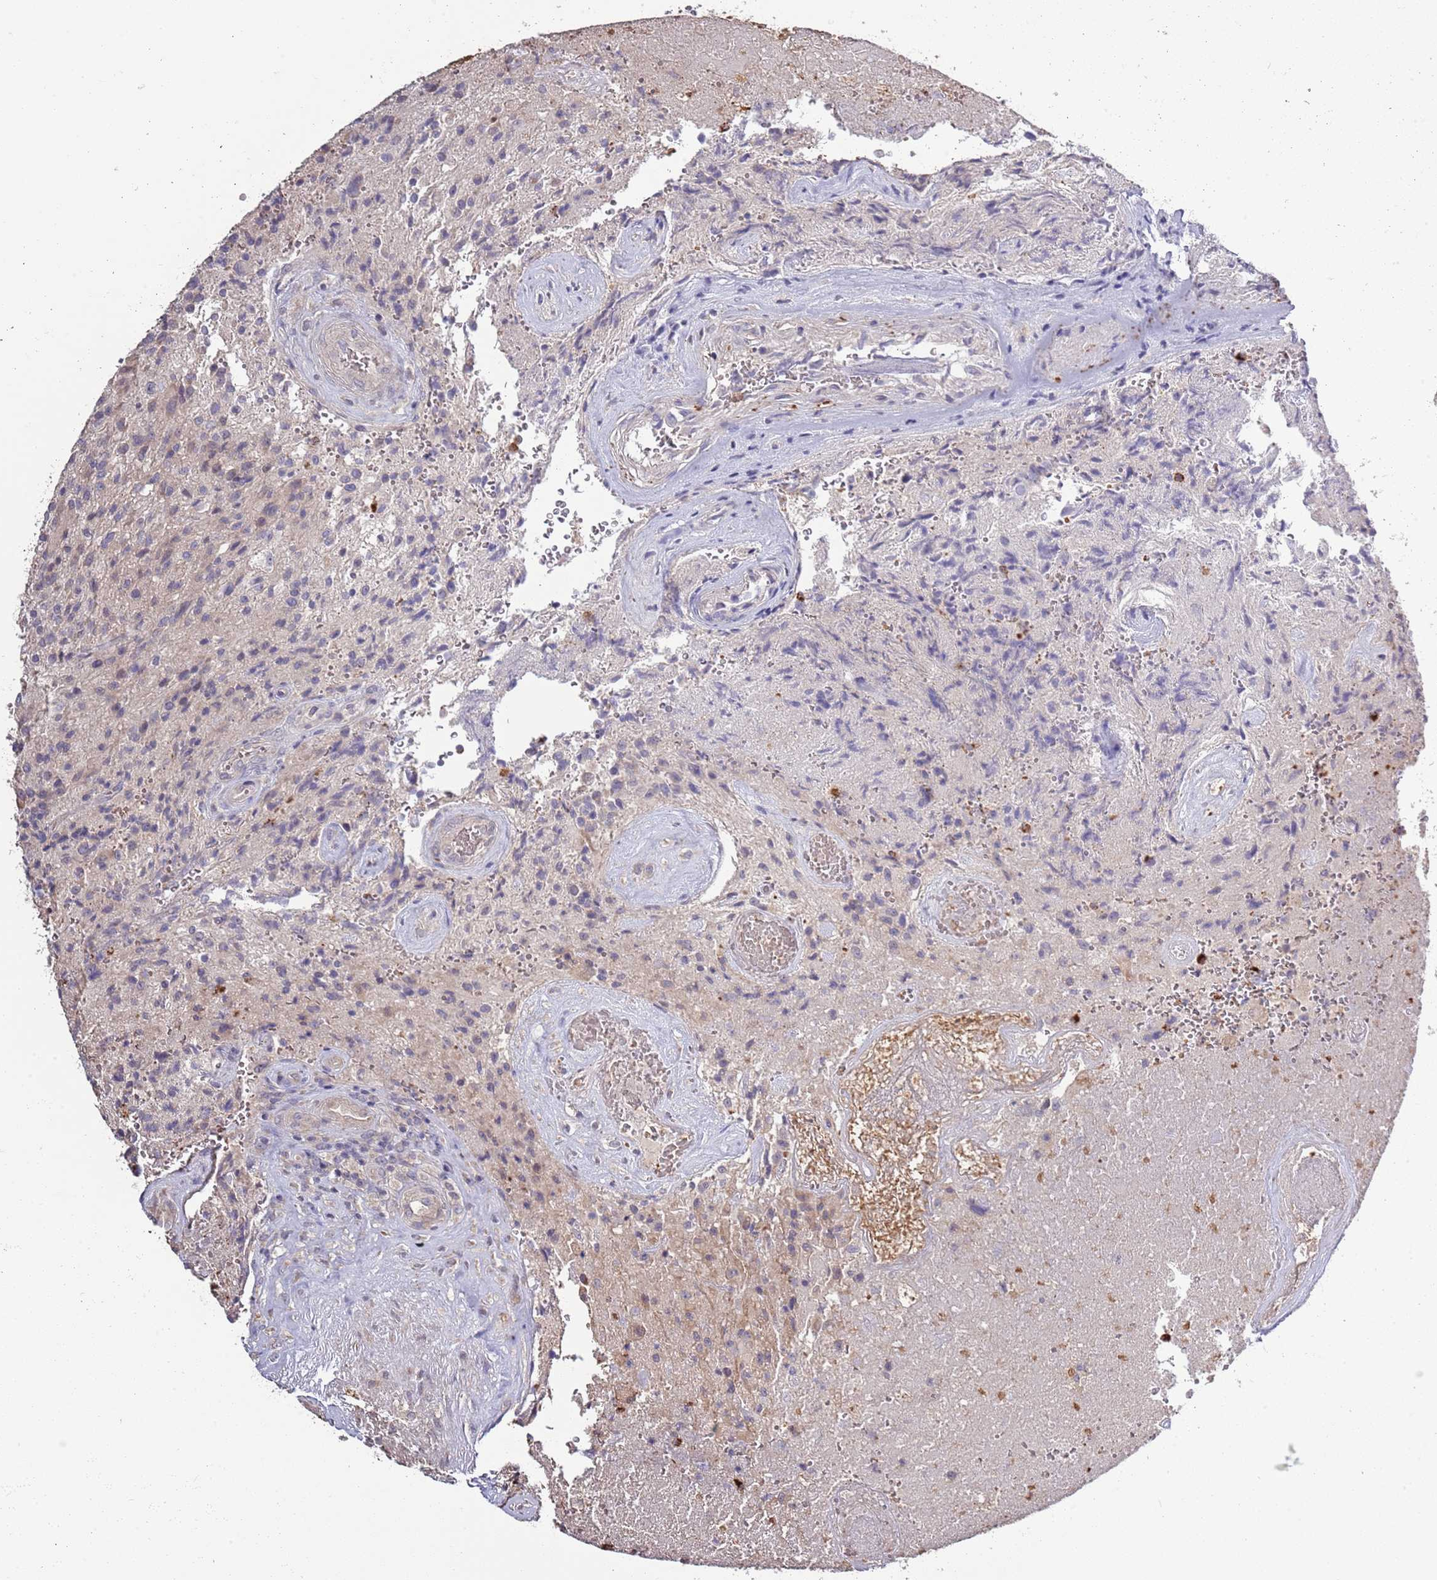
{"staining": {"intensity": "negative", "quantity": "none", "location": "none"}, "tissue": "glioma", "cell_type": "Tumor cells", "image_type": "cancer", "snomed": [{"axis": "morphology", "description": "Normal tissue, NOS"}, {"axis": "morphology", "description": "Glioma, malignant, High grade"}, {"axis": "topography", "description": "Cerebral cortex"}], "caption": "A high-resolution histopathology image shows IHC staining of malignant glioma (high-grade), which demonstrates no significant expression in tumor cells. (Stains: DAB immunohistochemistry (IHC) with hematoxylin counter stain, Microscopy: brightfield microscopy at high magnification).", "gene": "P2RY13", "patient": {"sex": "male", "age": 56}}